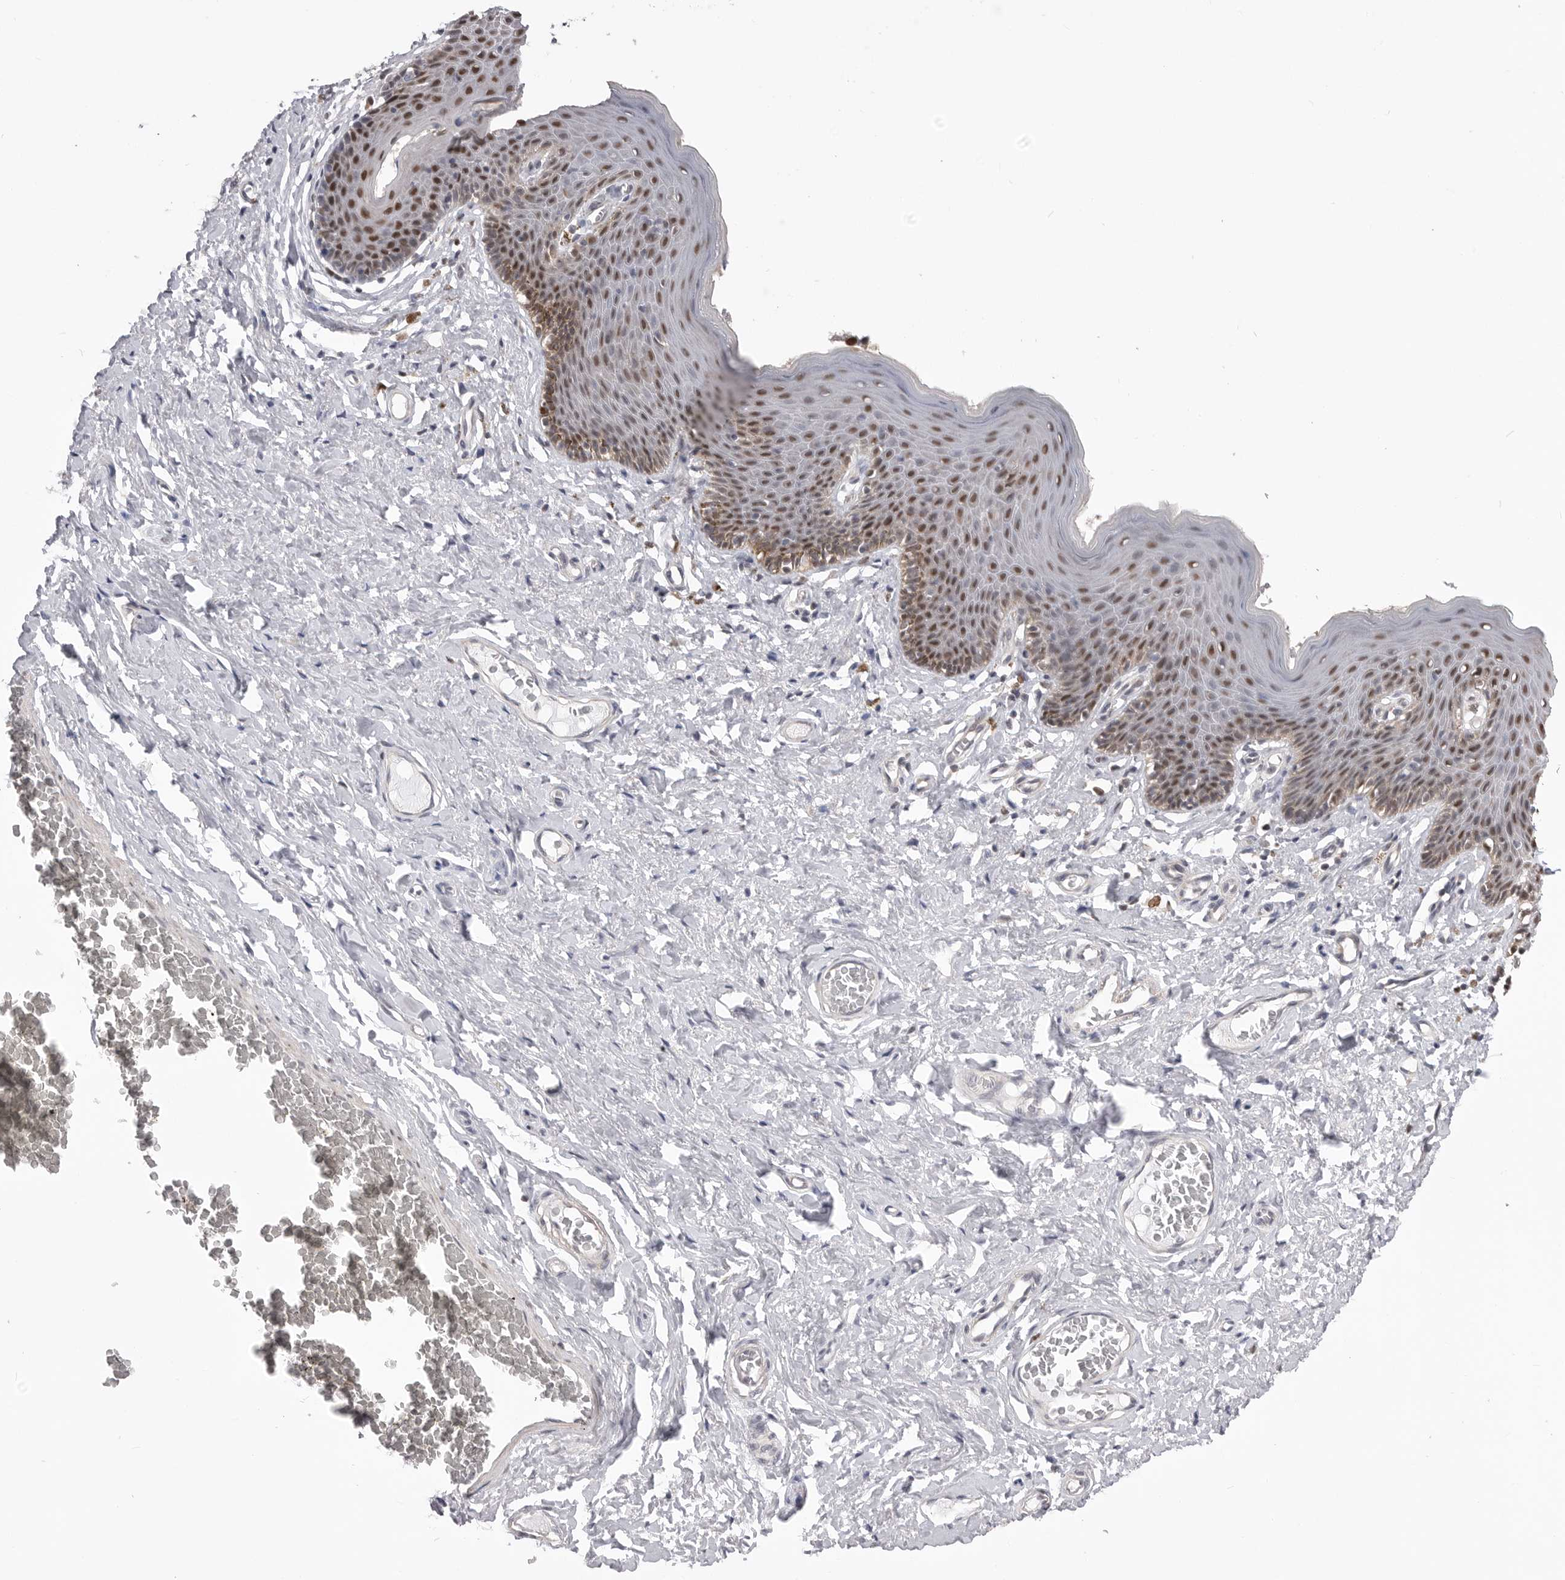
{"staining": {"intensity": "strong", "quantity": ">75%", "location": "nuclear"}, "tissue": "skin", "cell_type": "Epidermal cells", "image_type": "normal", "snomed": [{"axis": "morphology", "description": "Normal tissue, NOS"}, {"axis": "topography", "description": "Vulva"}], "caption": "Skin stained with immunohistochemistry exhibits strong nuclear staining in approximately >75% of epidermal cells.", "gene": "SMARCC1", "patient": {"sex": "female", "age": 66}}